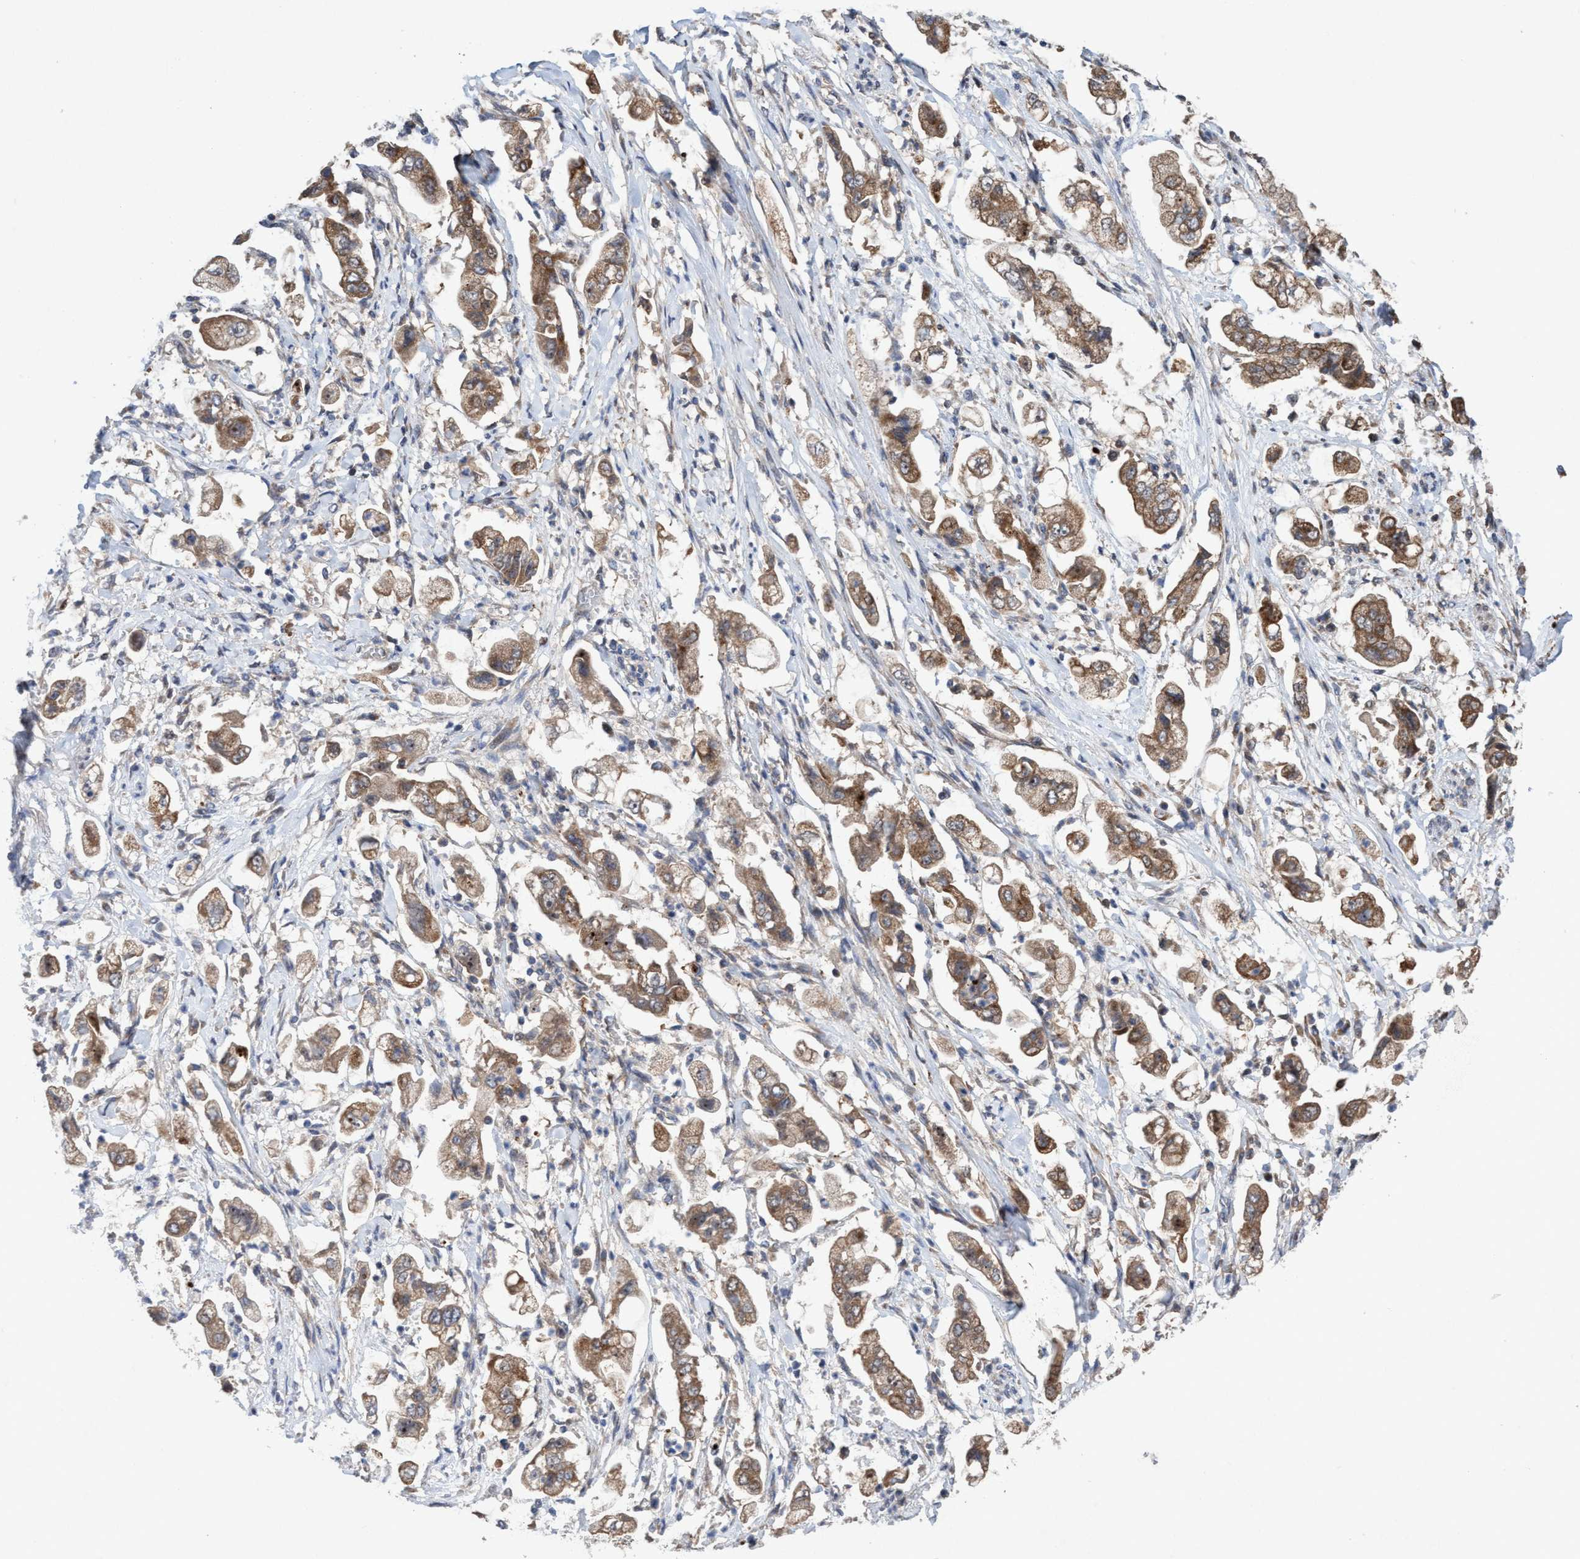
{"staining": {"intensity": "moderate", "quantity": ">75%", "location": "cytoplasmic/membranous"}, "tissue": "stomach cancer", "cell_type": "Tumor cells", "image_type": "cancer", "snomed": [{"axis": "morphology", "description": "Adenocarcinoma, NOS"}, {"axis": "topography", "description": "Stomach"}], "caption": "Brown immunohistochemical staining in human stomach cancer (adenocarcinoma) reveals moderate cytoplasmic/membranous positivity in approximately >75% of tumor cells.", "gene": "P2RY14", "patient": {"sex": "male", "age": 62}}